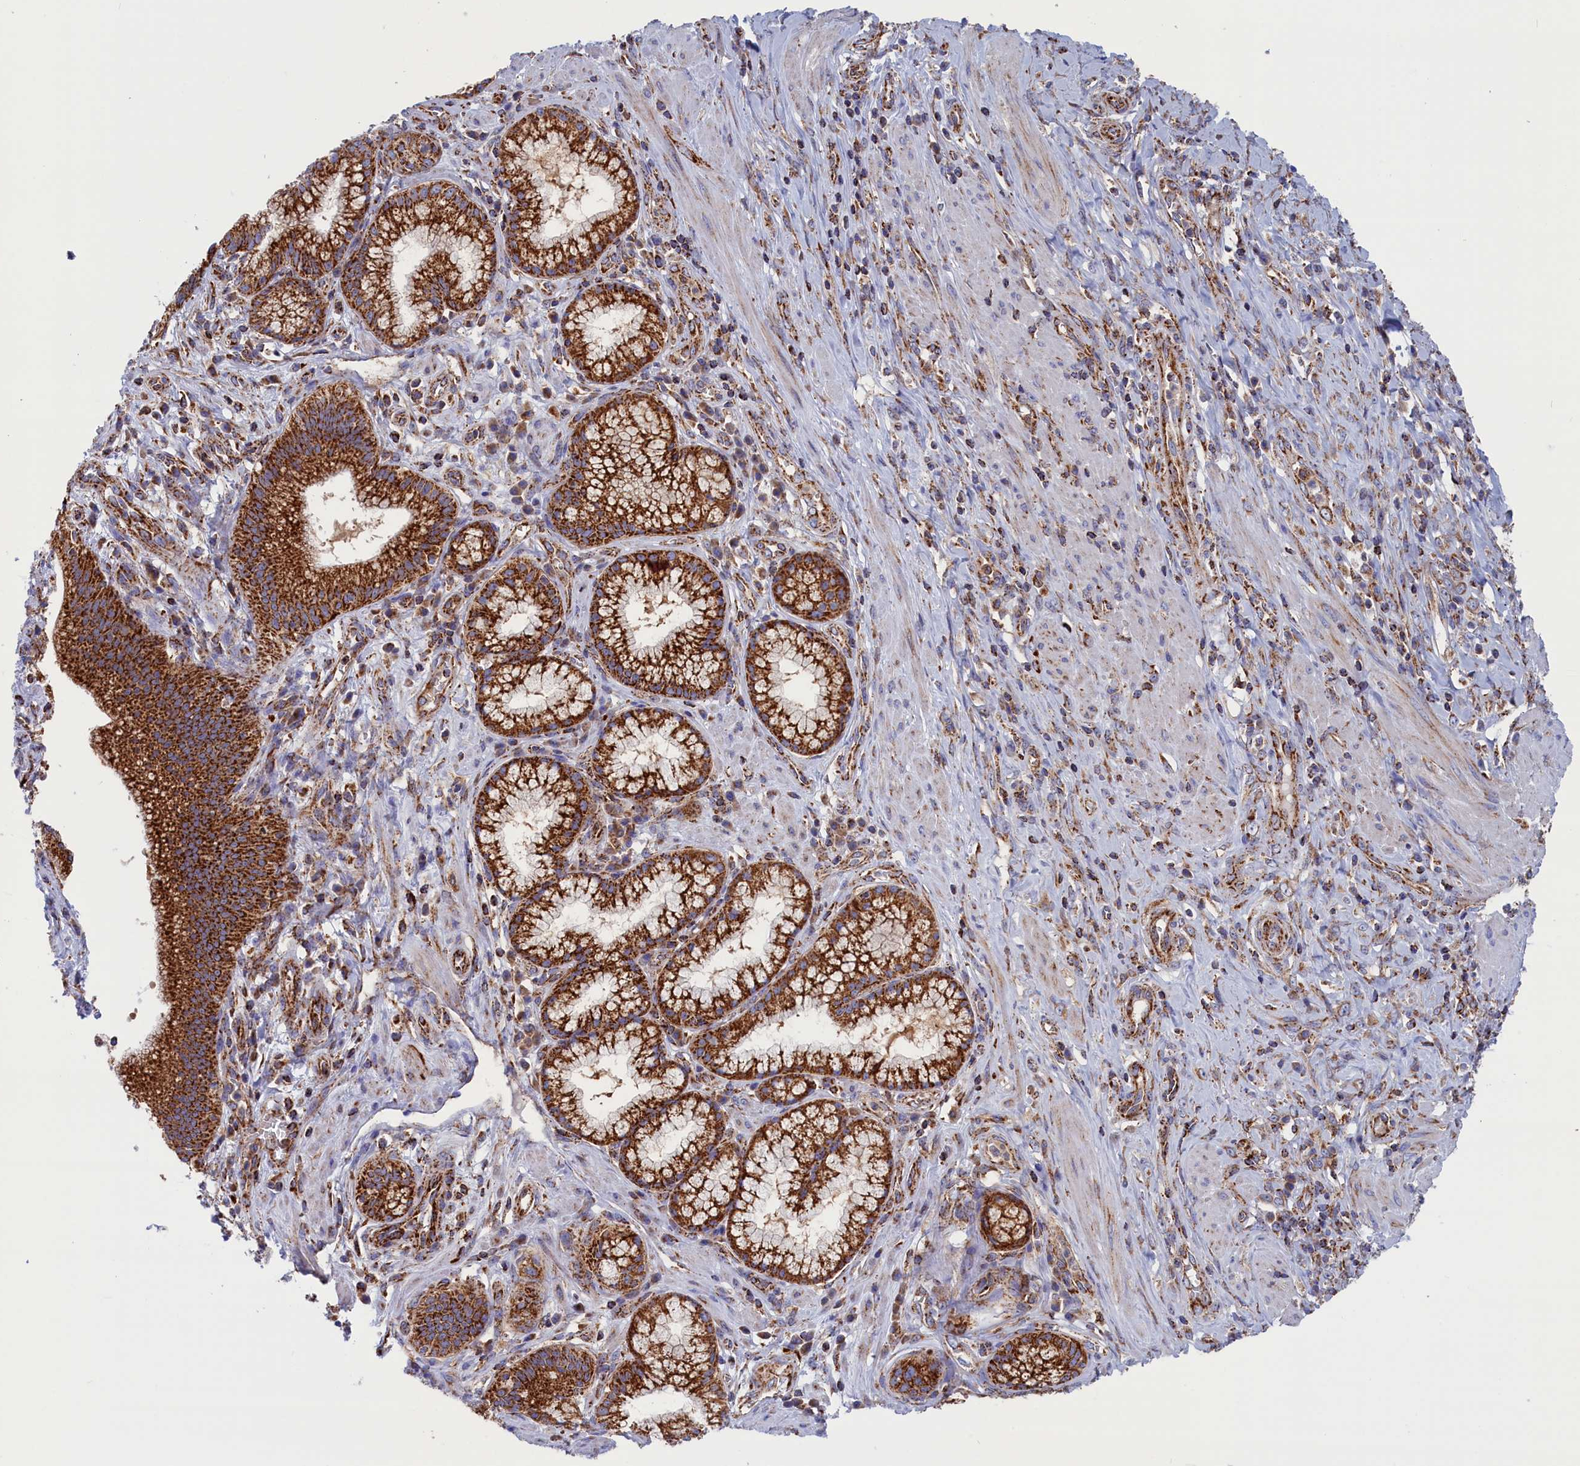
{"staining": {"intensity": "strong", "quantity": ">75%", "location": "cytoplasmic/membranous"}, "tissue": "pancreatic cancer", "cell_type": "Tumor cells", "image_type": "cancer", "snomed": [{"axis": "morphology", "description": "Adenocarcinoma, NOS"}, {"axis": "topography", "description": "Pancreas"}], "caption": "Pancreatic cancer (adenocarcinoma) stained for a protein (brown) demonstrates strong cytoplasmic/membranous positive staining in about >75% of tumor cells.", "gene": "WDR83", "patient": {"sex": "male", "age": 72}}